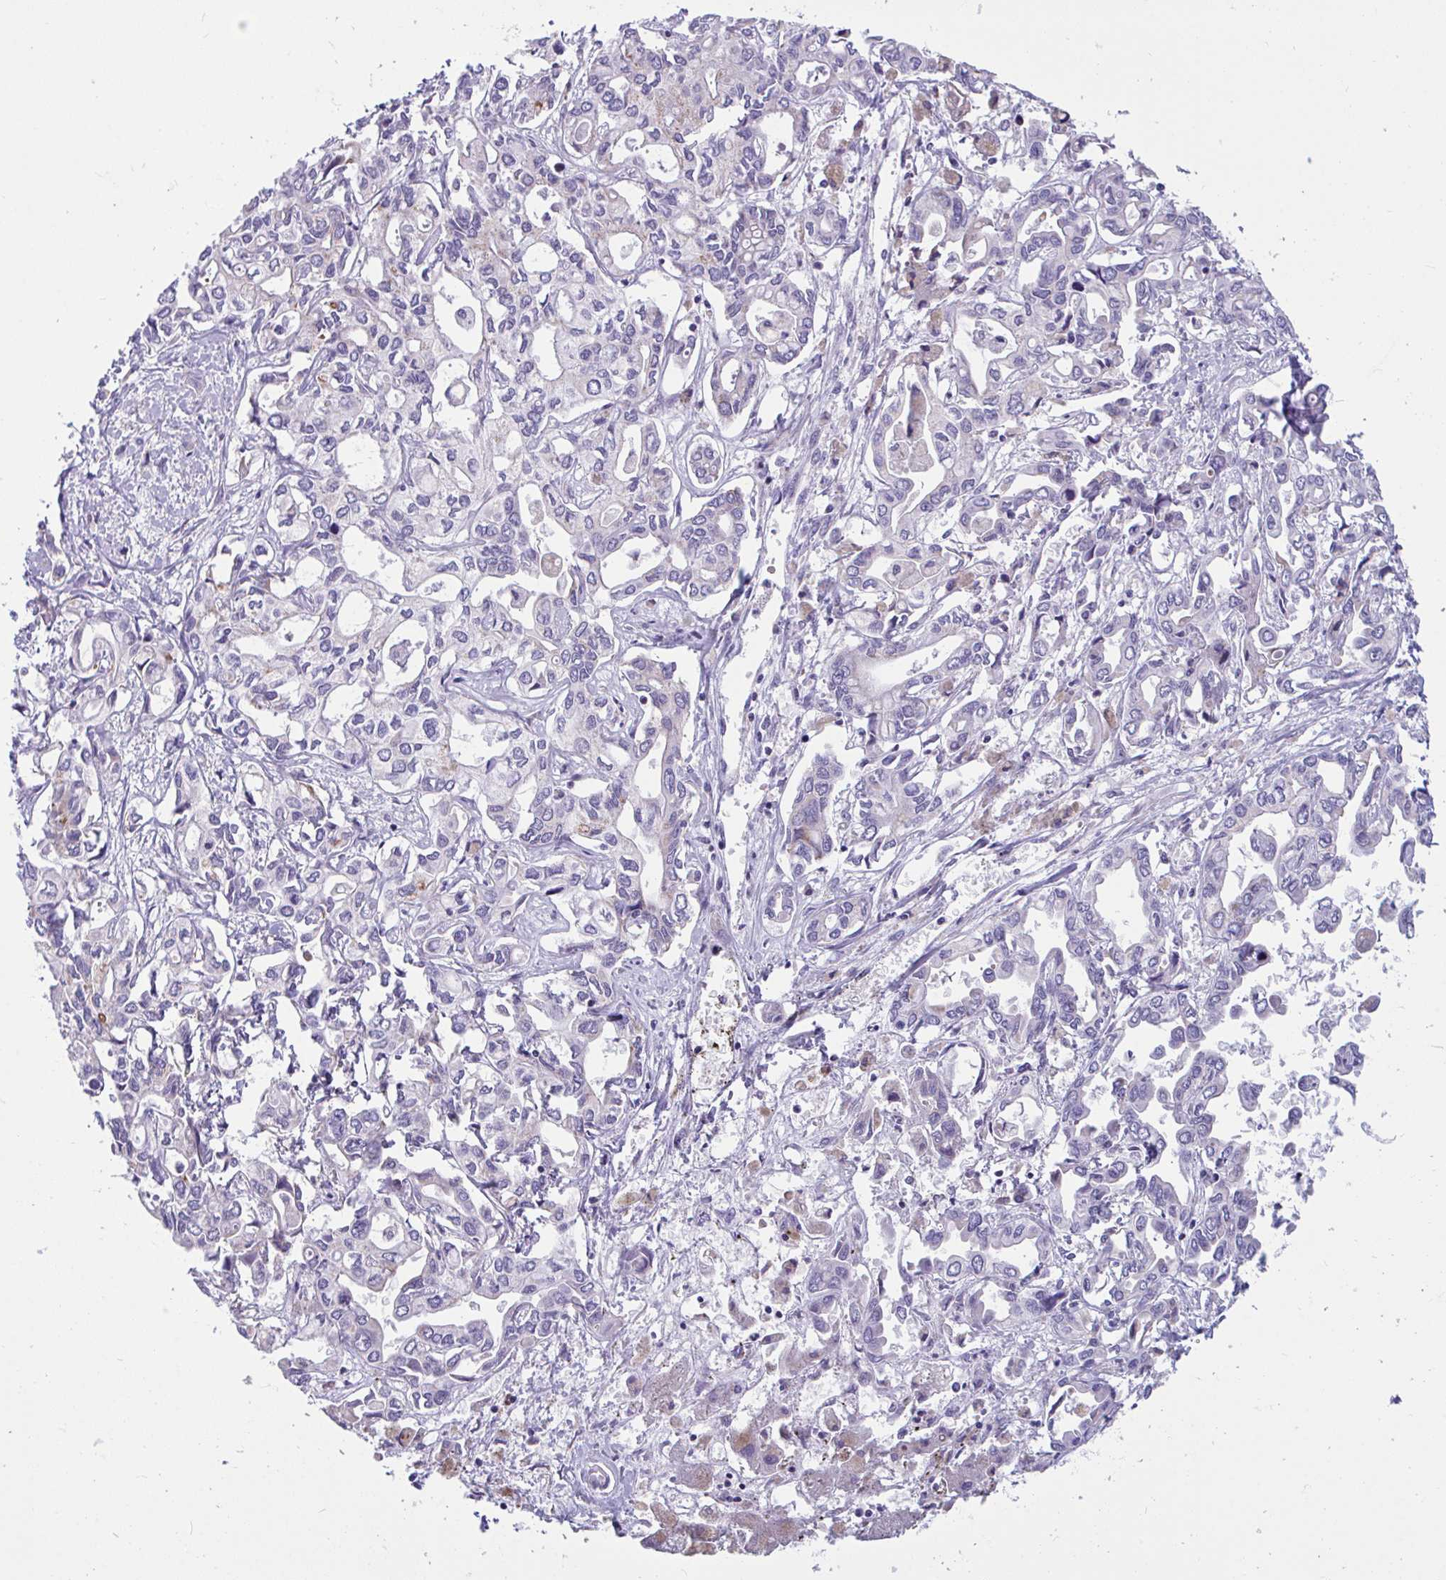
{"staining": {"intensity": "negative", "quantity": "none", "location": "none"}, "tissue": "liver cancer", "cell_type": "Tumor cells", "image_type": "cancer", "snomed": [{"axis": "morphology", "description": "Cholangiocarcinoma"}, {"axis": "topography", "description": "Liver"}], "caption": "Immunohistochemistry of human cholangiocarcinoma (liver) demonstrates no positivity in tumor cells.", "gene": "OR13A1", "patient": {"sex": "female", "age": 64}}